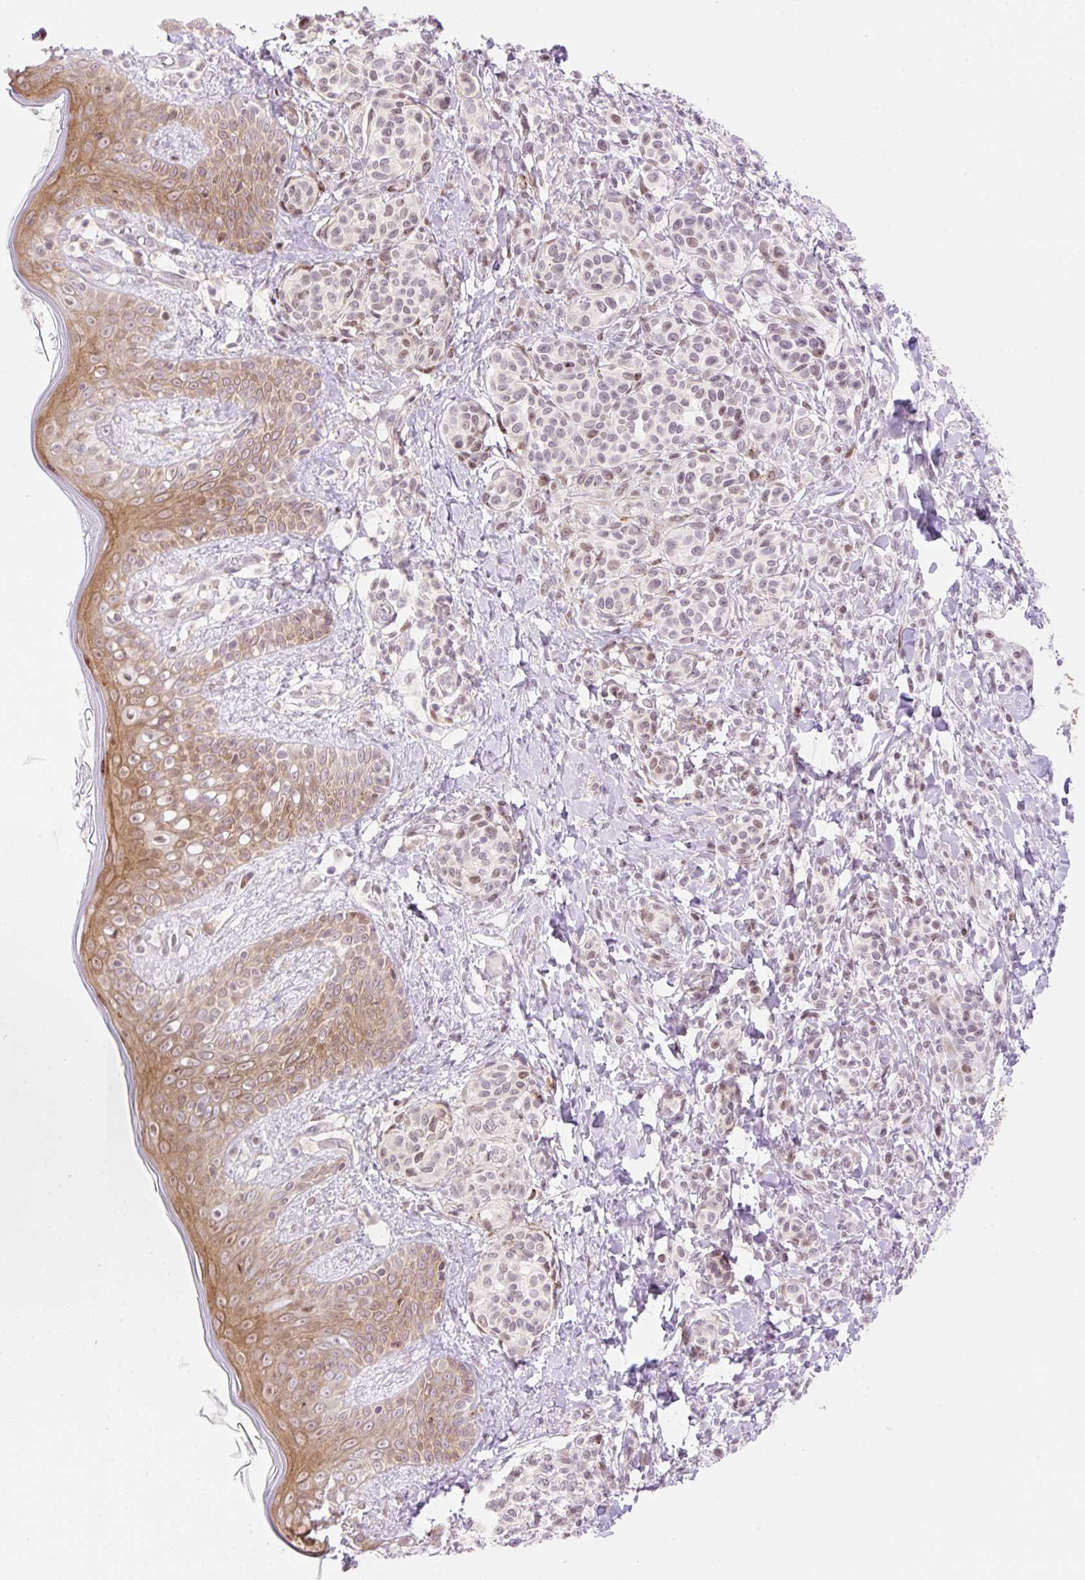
{"staining": {"intensity": "moderate", "quantity": ">75%", "location": "cytoplasmic/membranous,nuclear"}, "tissue": "skin", "cell_type": "Fibroblasts", "image_type": "normal", "snomed": [{"axis": "morphology", "description": "Normal tissue, NOS"}, {"axis": "topography", "description": "Skin"}], "caption": "Human skin stained for a protein (brown) shows moderate cytoplasmic/membranous,nuclear positive positivity in approximately >75% of fibroblasts.", "gene": "ENSG00000264668", "patient": {"sex": "male", "age": 16}}